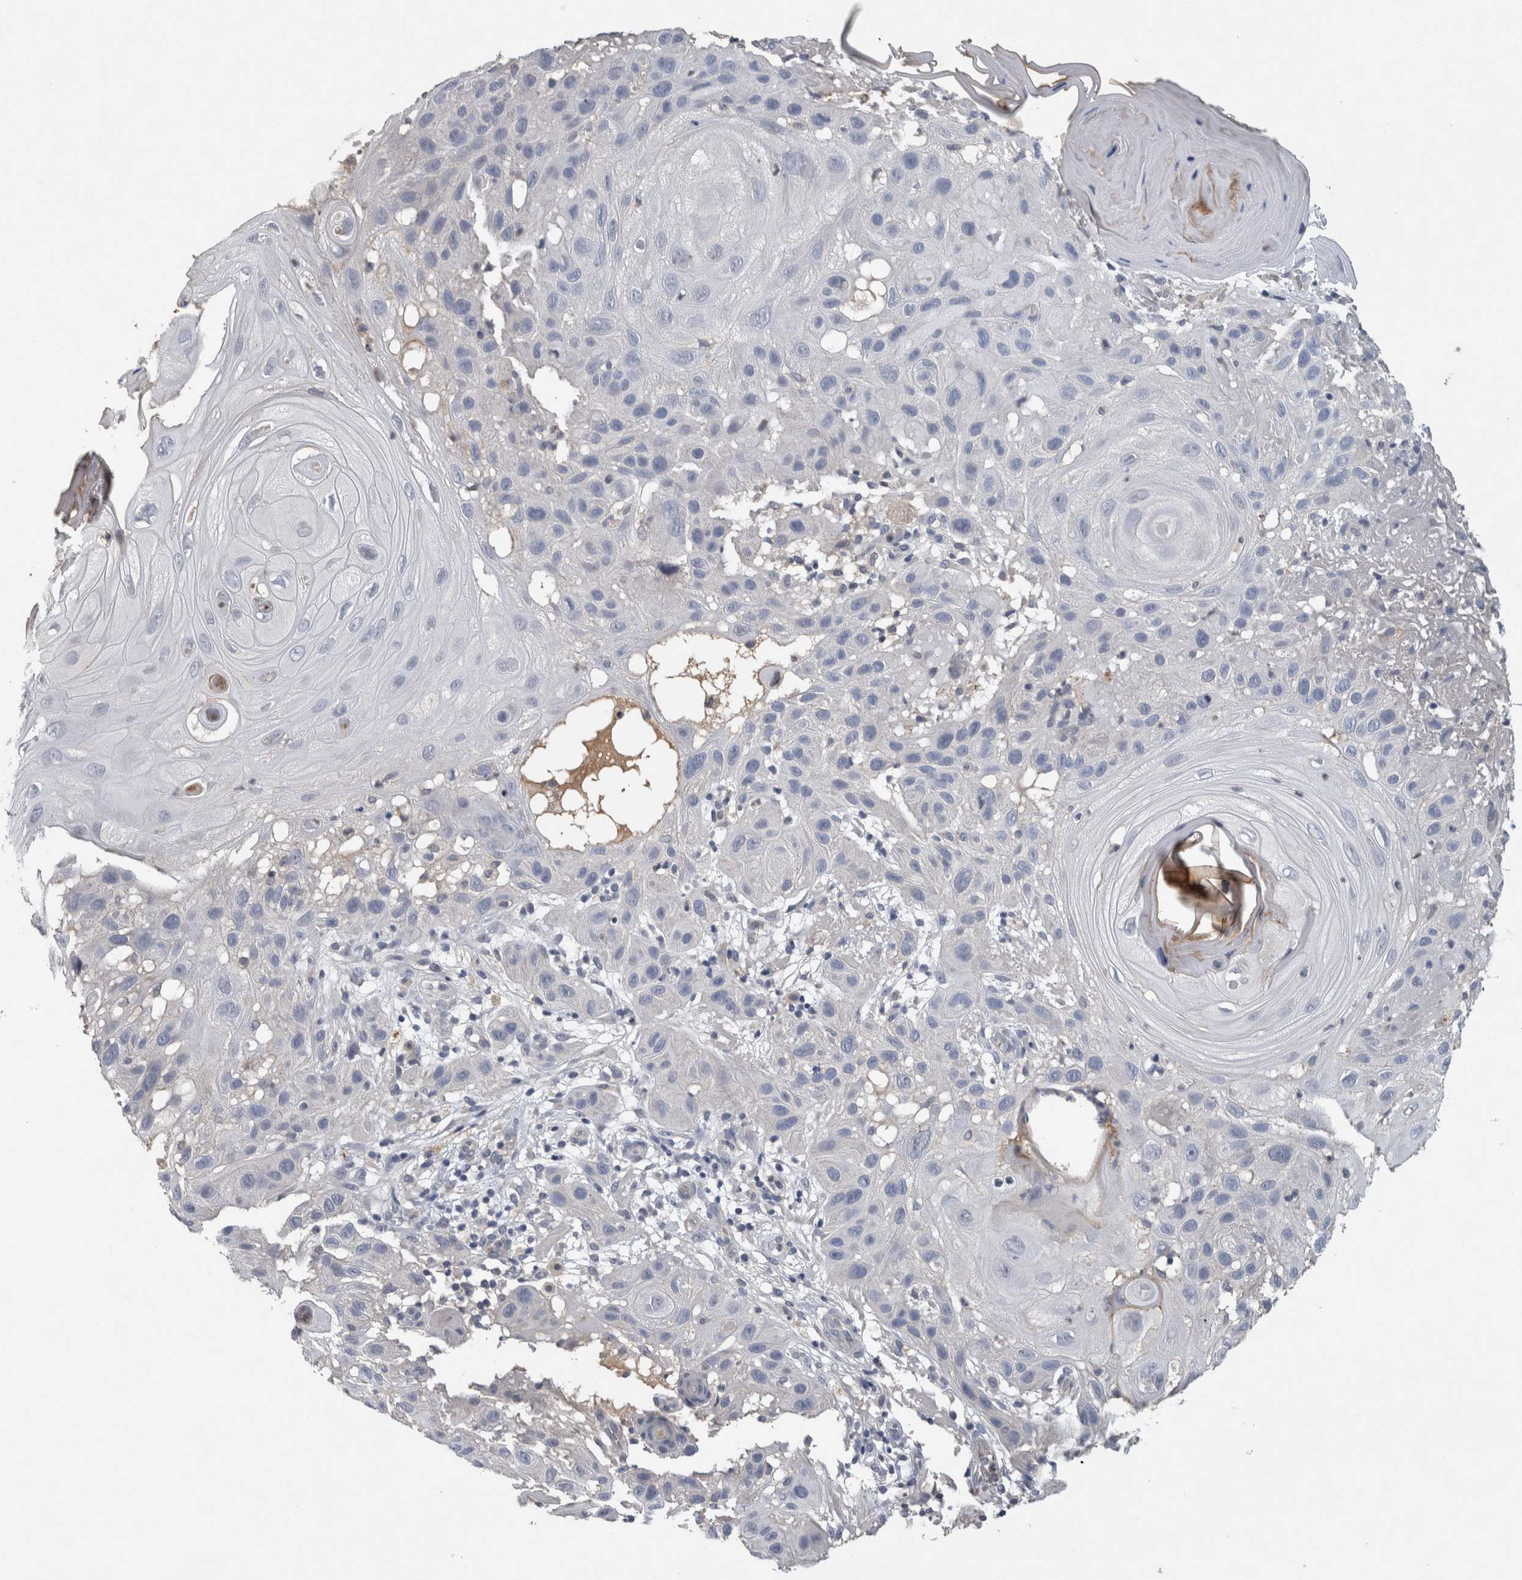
{"staining": {"intensity": "negative", "quantity": "none", "location": "none"}, "tissue": "skin cancer", "cell_type": "Tumor cells", "image_type": "cancer", "snomed": [{"axis": "morphology", "description": "Squamous cell carcinoma, NOS"}, {"axis": "topography", "description": "Skin"}], "caption": "The immunohistochemistry (IHC) micrograph has no significant expression in tumor cells of skin cancer (squamous cell carcinoma) tissue.", "gene": "HEXD", "patient": {"sex": "female", "age": 96}}